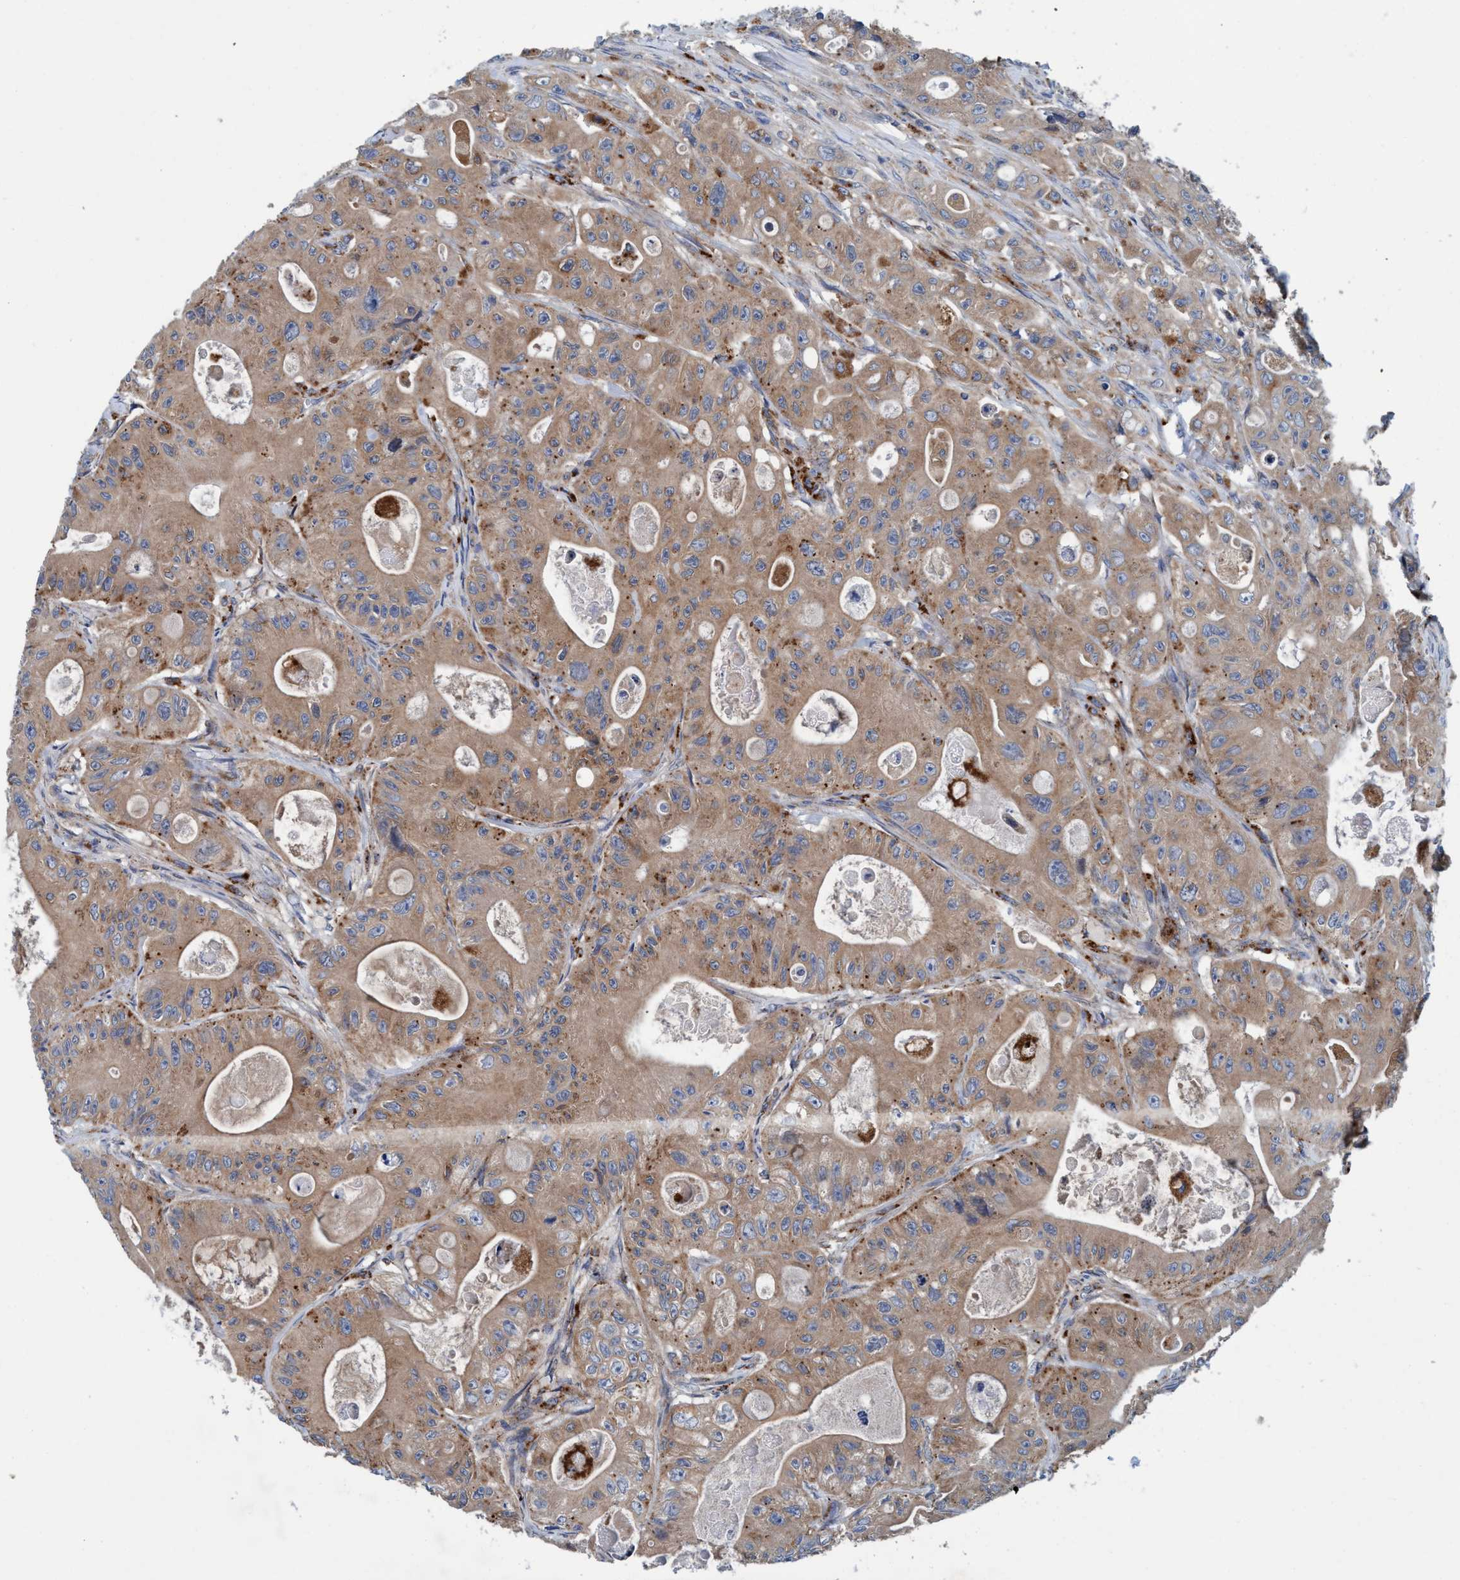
{"staining": {"intensity": "weak", "quantity": ">75%", "location": "cytoplasmic/membranous"}, "tissue": "colorectal cancer", "cell_type": "Tumor cells", "image_type": "cancer", "snomed": [{"axis": "morphology", "description": "Adenocarcinoma, NOS"}, {"axis": "topography", "description": "Colon"}], "caption": "This photomicrograph exhibits adenocarcinoma (colorectal) stained with IHC to label a protein in brown. The cytoplasmic/membranous of tumor cells show weak positivity for the protein. Nuclei are counter-stained blue.", "gene": "ENDOG", "patient": {"sex": "female", "age": 46}}